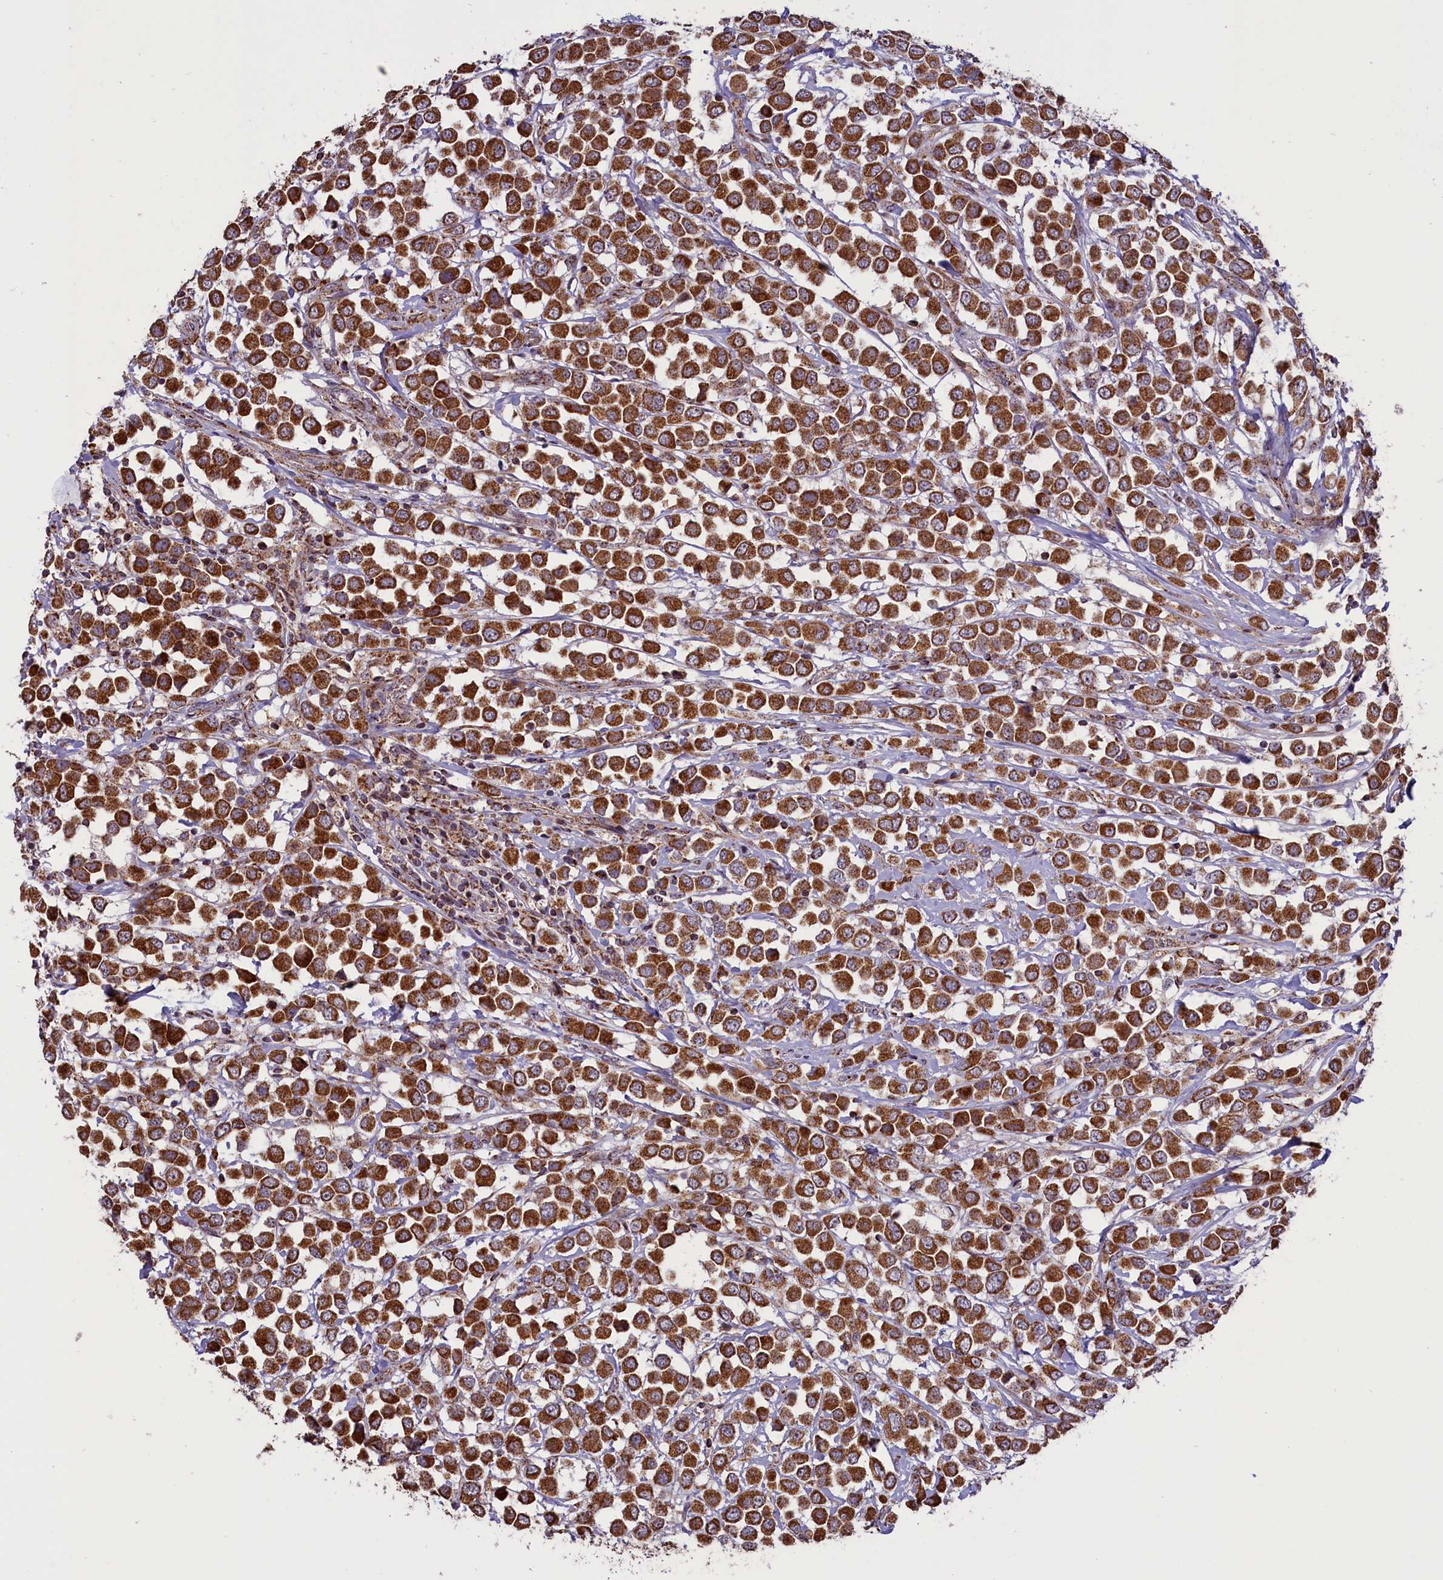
{"staining": {"intensity": "strong", "quantity": ">75%", "location": "cytoplasmic/membranous"}, "tissue": "breast cancer", "cell_type": "Tumor cells", "image_type": "cancer", "snomed": [{"axis": "morphology", "description": "Duct carcinoma"}, {"axis": "topography", "description": "Breast"}], "caption": "Human breast intraductal carcinoma stained for a protein (brown) displays strong cytoplasmic/membranous positive expression in about >75% of tumor cells.", "gene": "GLRX5", "patient": {"sex": "female", "age": 61}}